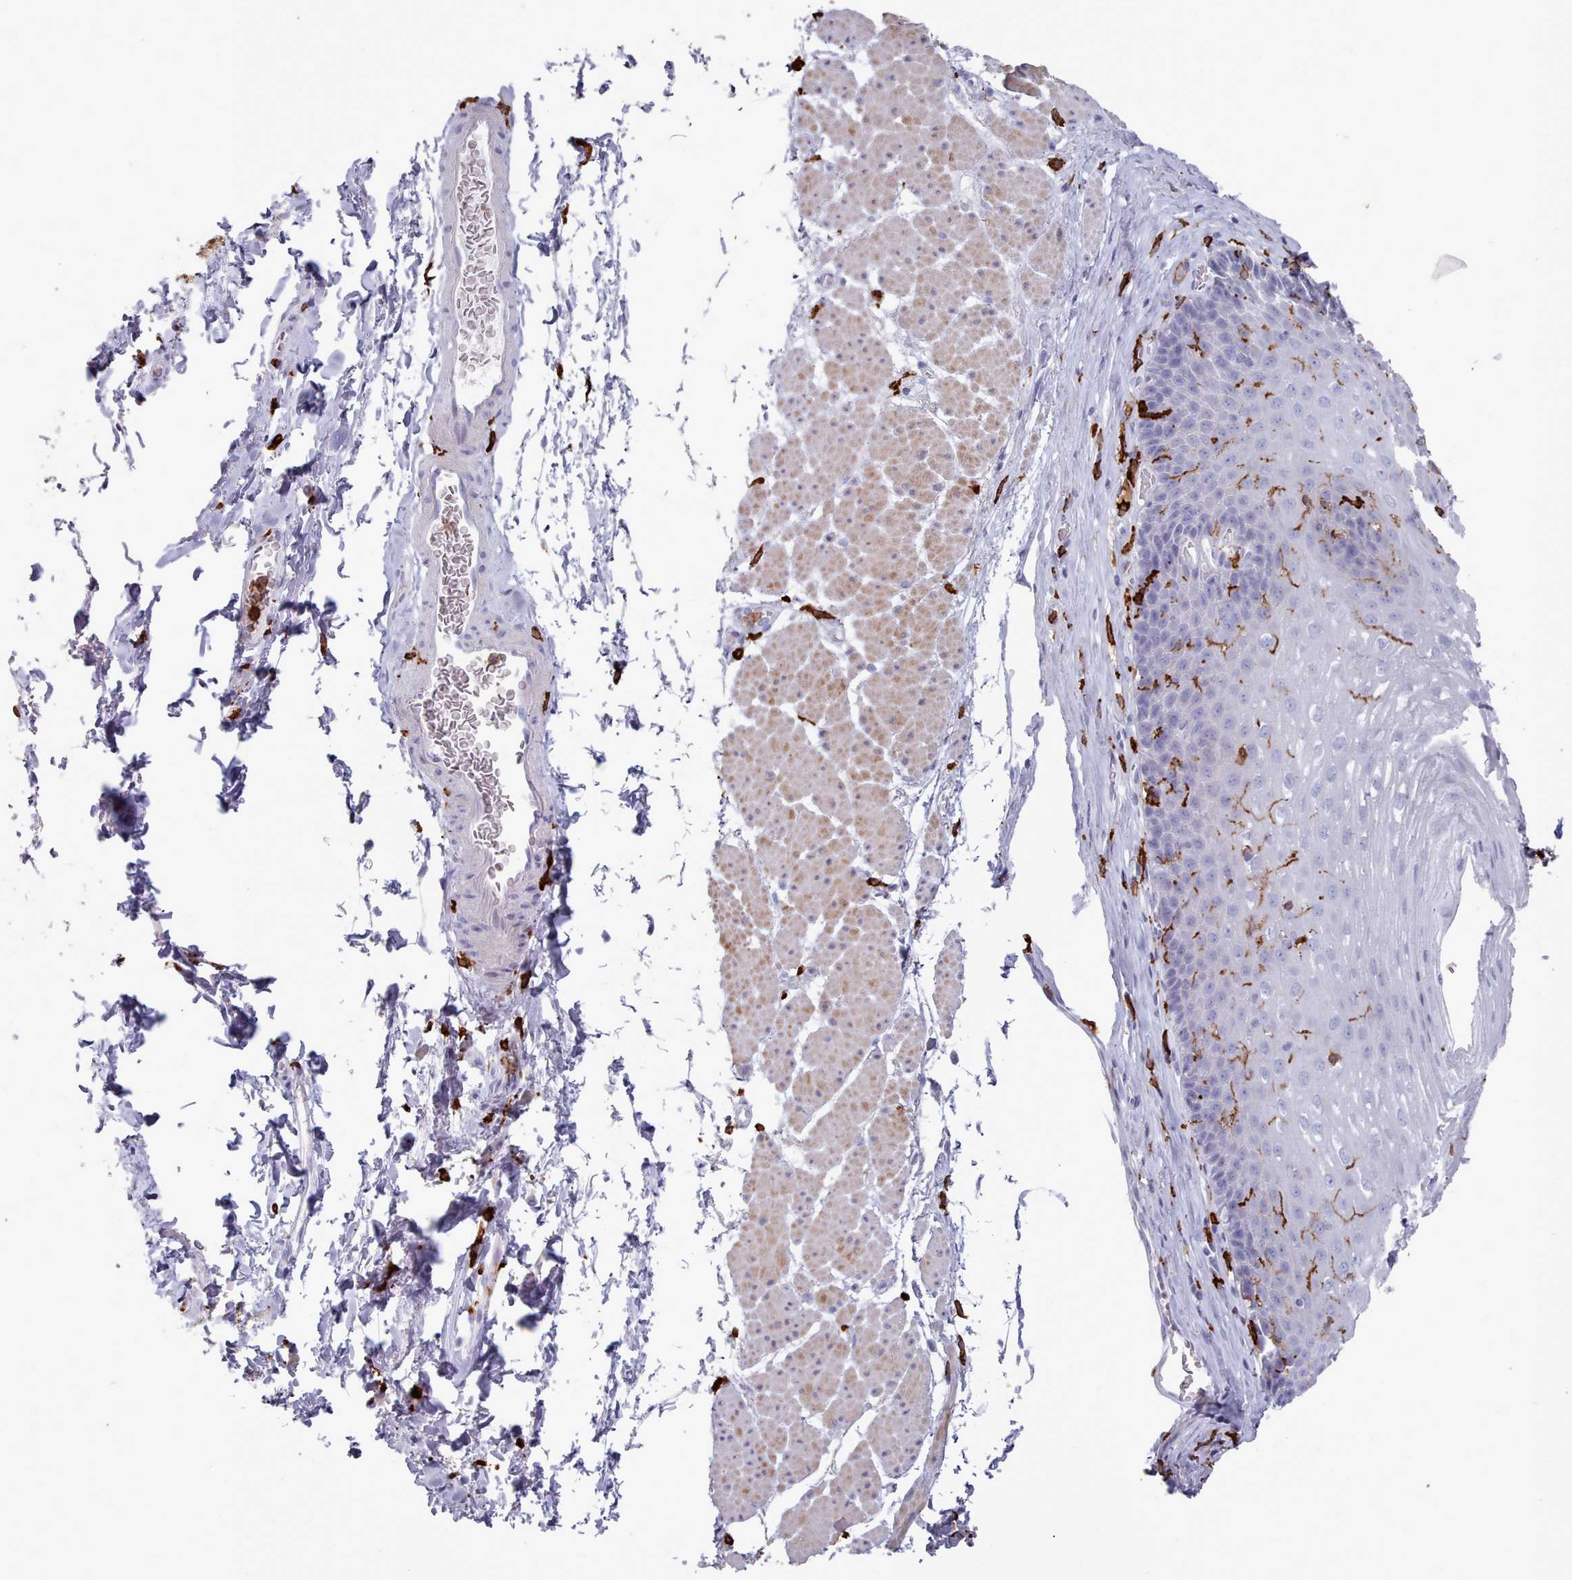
{"staining": {"intensity": "negative", "quantity": "none", "location": "none"}, "tissue": "esophagus", "cell_type": "Squamous epithelial cells", "image_type": "normal", "snomed": [{"axis": "morphology", "description": "Normal tissue, NOS"}, {"axis": "topography", "description": "Esophagus"}], "caption": "Normal esophagus was stained to show a protein in brown. There is no significant staining in squamous epithelial cells.", "gene": "AIF1", "patient": {"sex": "female", "age": 66}}